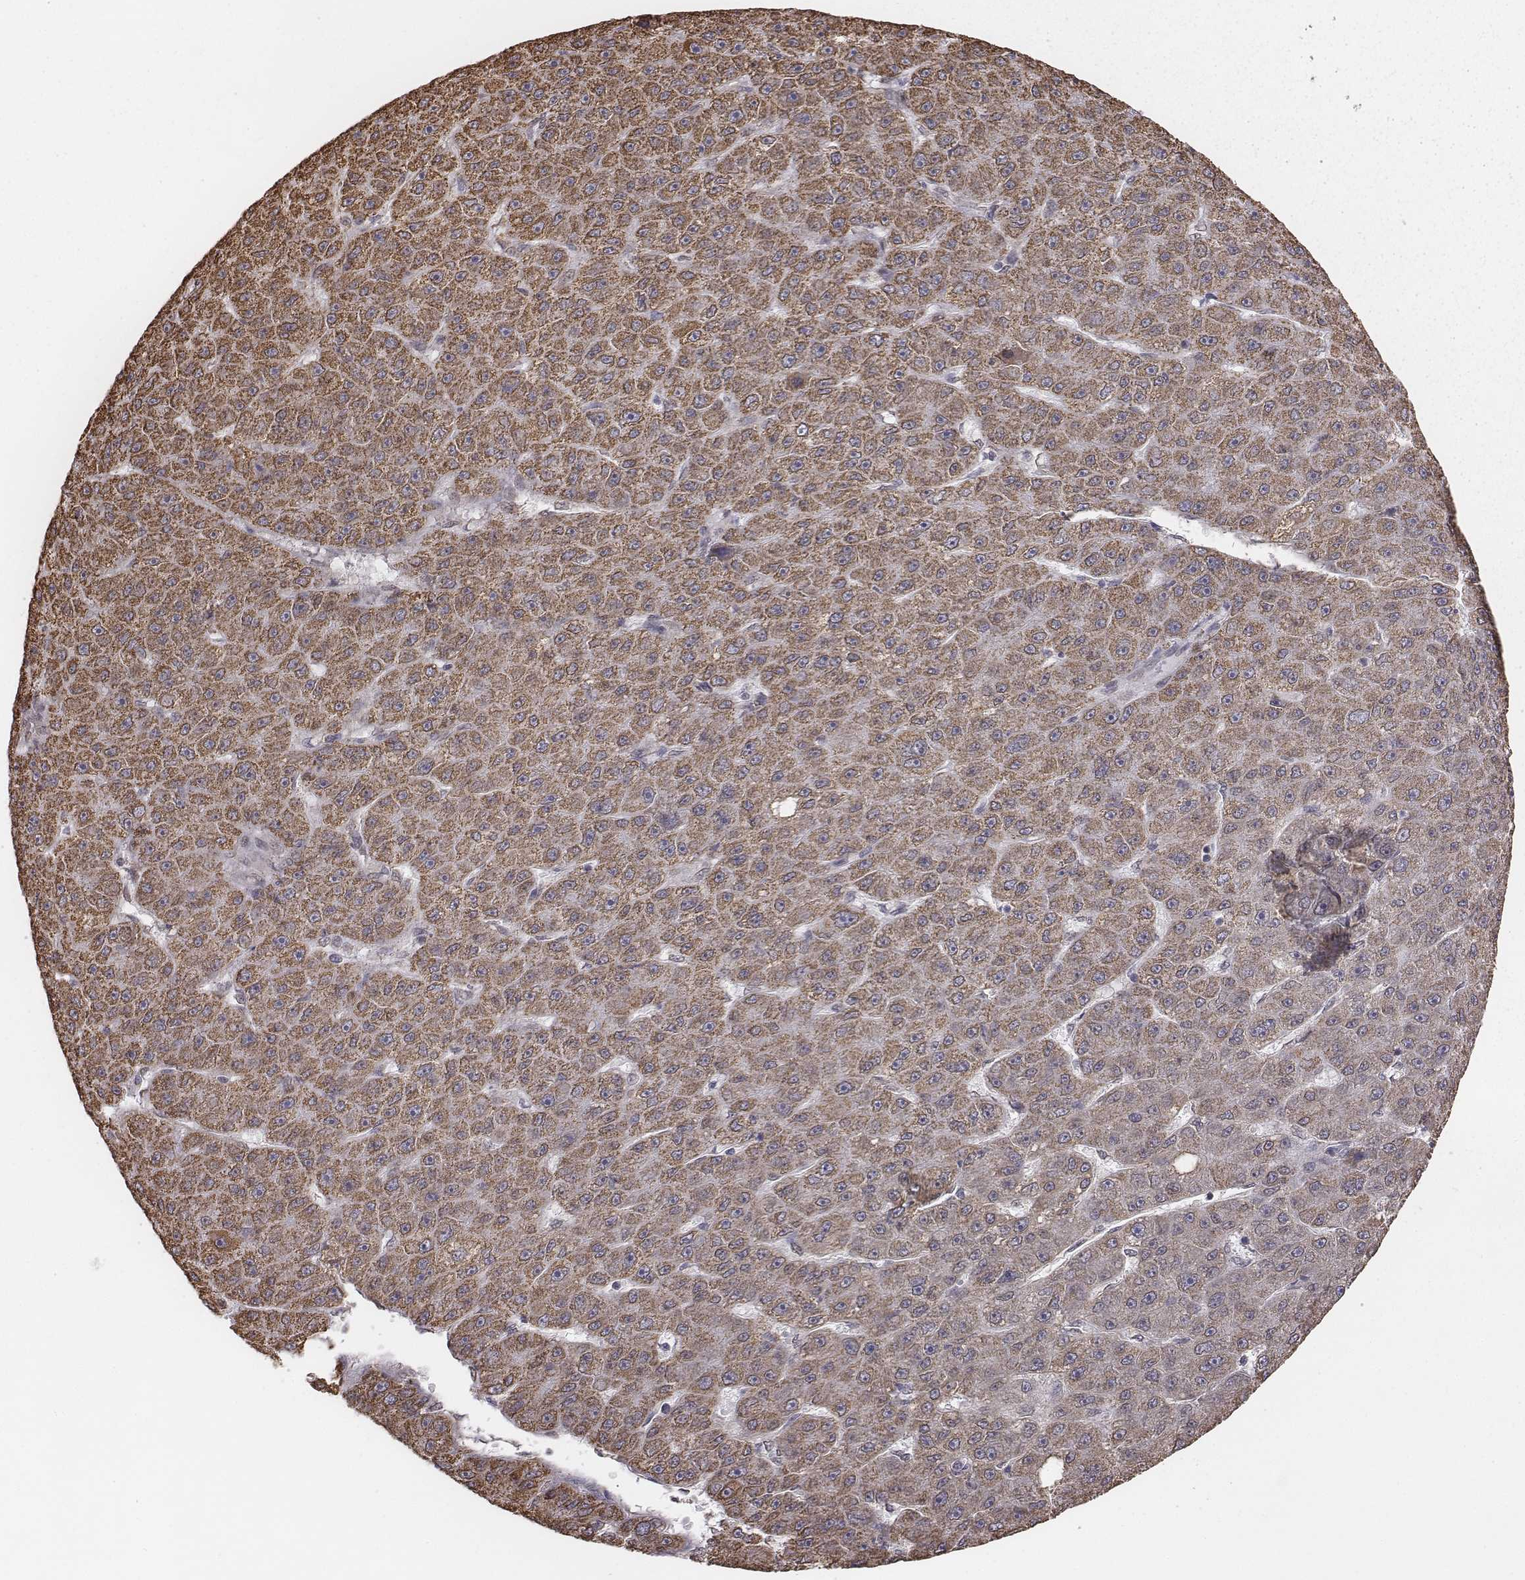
{"staining": {"intensity": "moderate", "quantity": "25%-75%", "location": "cytoplasmic/membranous"}, "tissue": "liver cancer", "cell_type": "Tumor cells", "image_type": "cancer", "snomed": [{"axis": "morphology", "description": "Carcinoma, Hepatocellular, NOS"}, {"axis": "topography", "description": "Liver"}], "caption": "Immunohistochemistry photomicrograph of neoplastic tissue: liver cancer stained using IHC demonstrates medium levels of moderate protein expression localized specifically in the cytoplasmic/membranous of tumor cells, appearing as a cytoplasmic/membranous brown color.", "gene": "ACOT2", "patient": {"sex": "male", "age": 67}}